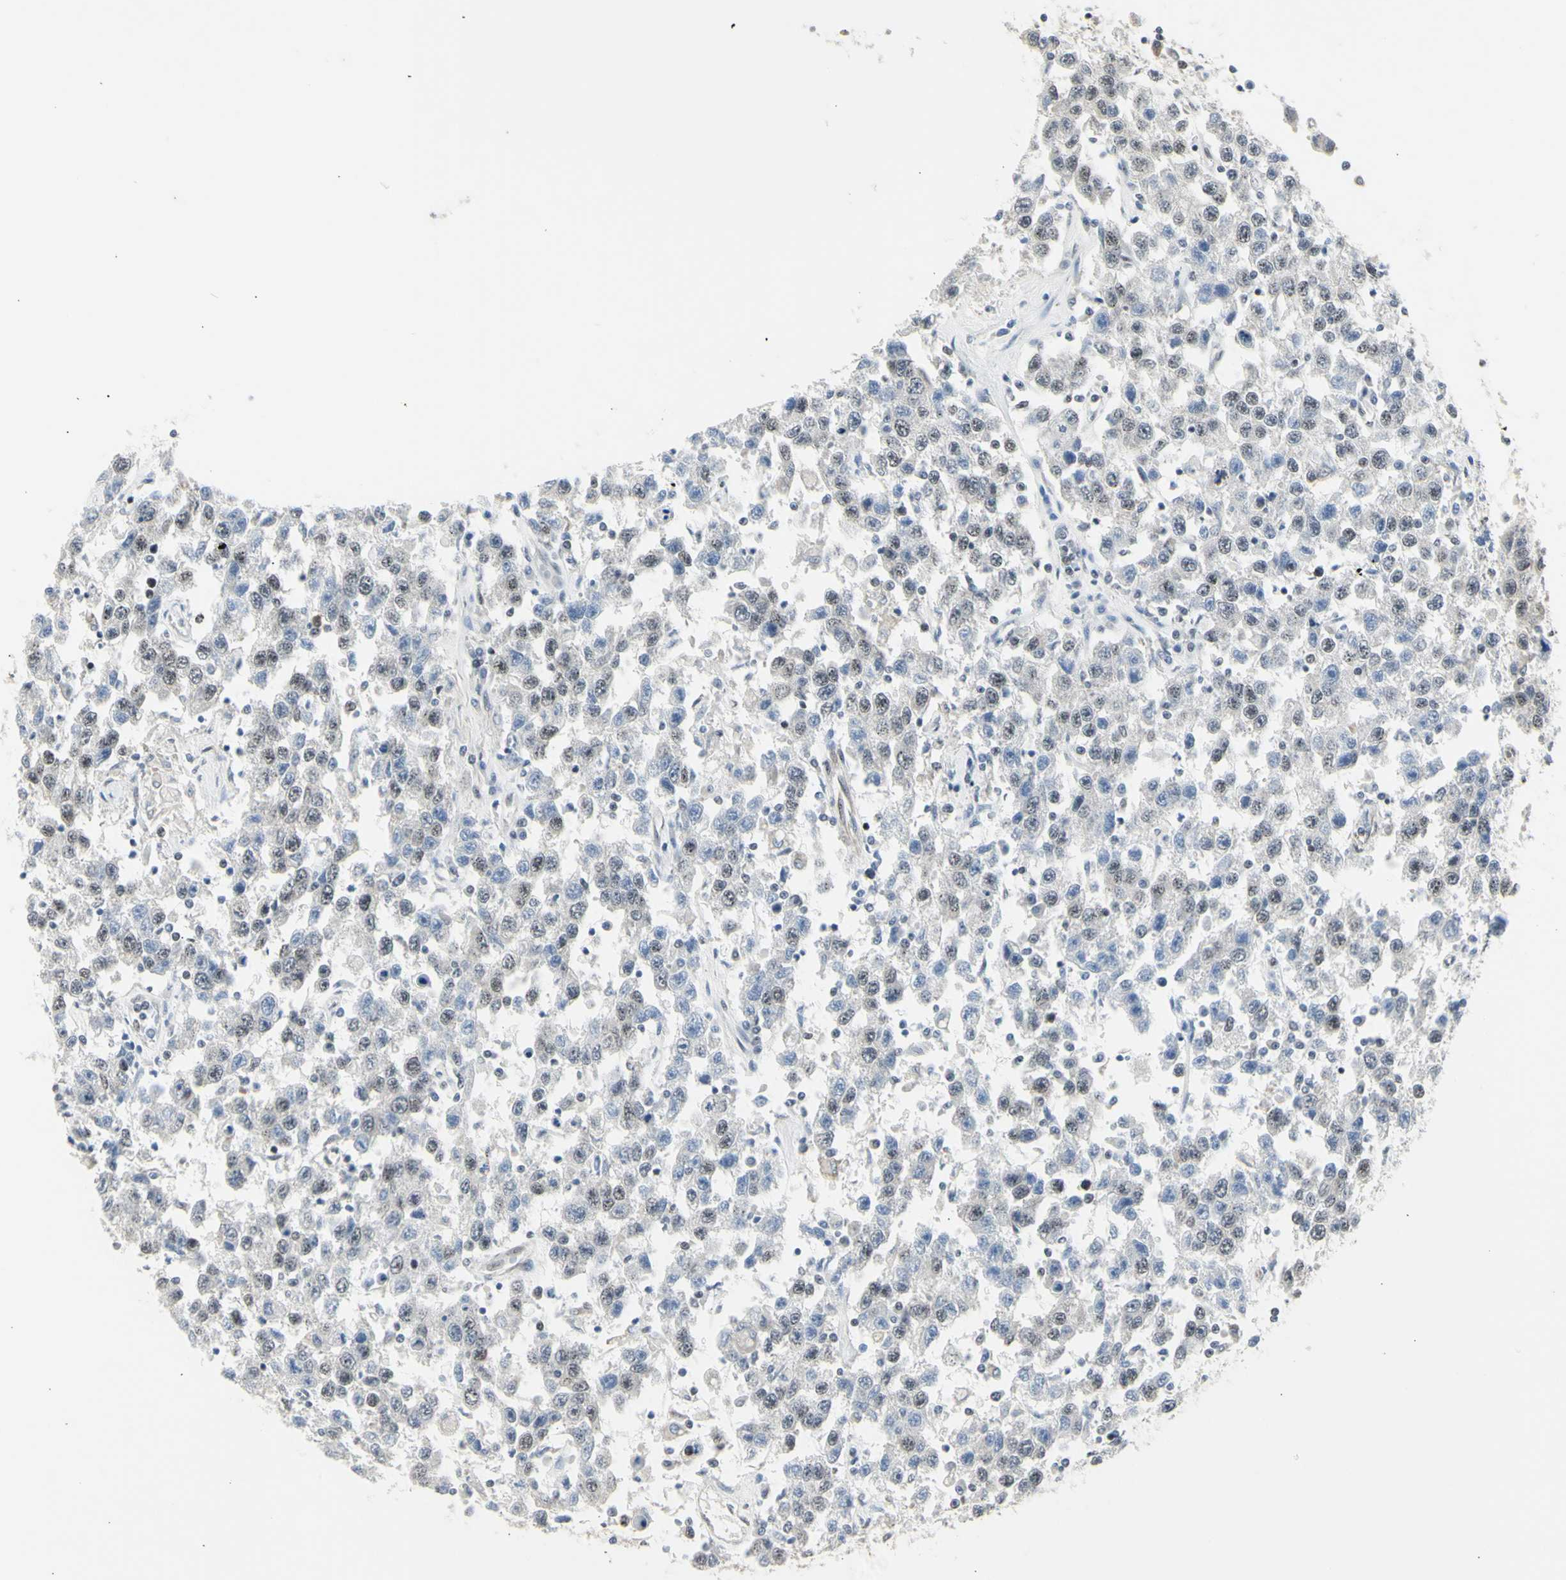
{"staining": {"intensity": "negative", "quantity": "none", "location": "none"}, "tissue": "testis cancer", "cell_type": "Tumor cells", "image_type": "cancer", "snomed": [{"axis": "morphology", "description": "Seminoma, NOS"}, {"axis": "topography", "description": "Testis"}], "caption": "A photomicrograph of human testis seminoma is negative for staining in tumor cells.", "gene": "DHRS7B", "patient": {"sex": "male", "age": 41}}